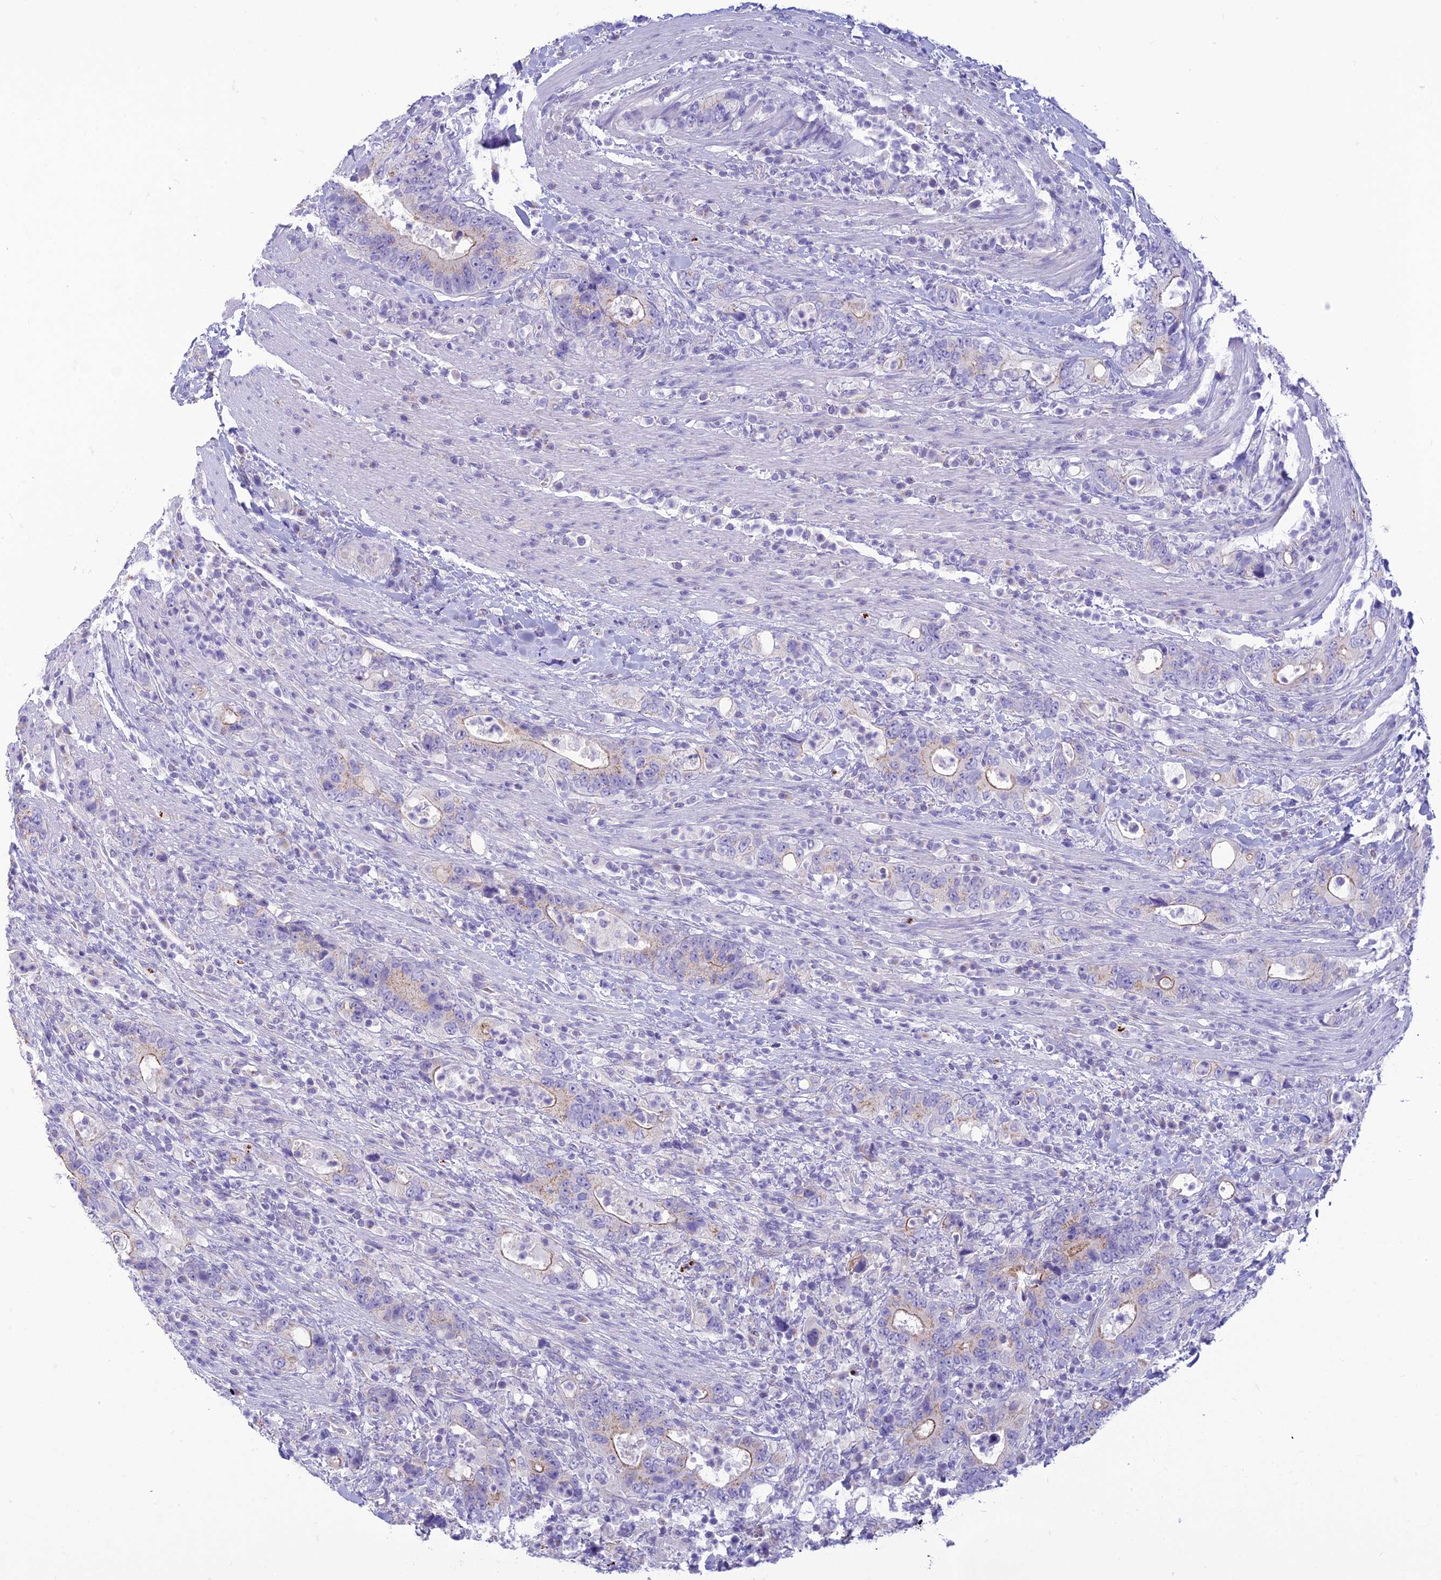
{"staining": {"intensity": "weak", "quantity": "<25%", "location": "cytoplasmic/membranous"}, "tissue": "colorectal cancer", "cell_type": "Tumor cells", "image_type": "cancer", "snomed": [{"axis": "morphology", "description": "Adenocarcinoma, NOS"}, {"axis": "topography", "description": "Colon"}], "caption": "A photomicrograph of colorectal adenocarcinoma stained for a protein shows no brown staining in tumor cells.", "gene": "DHDH", "patient": {"sex": "female", "age": 75}}